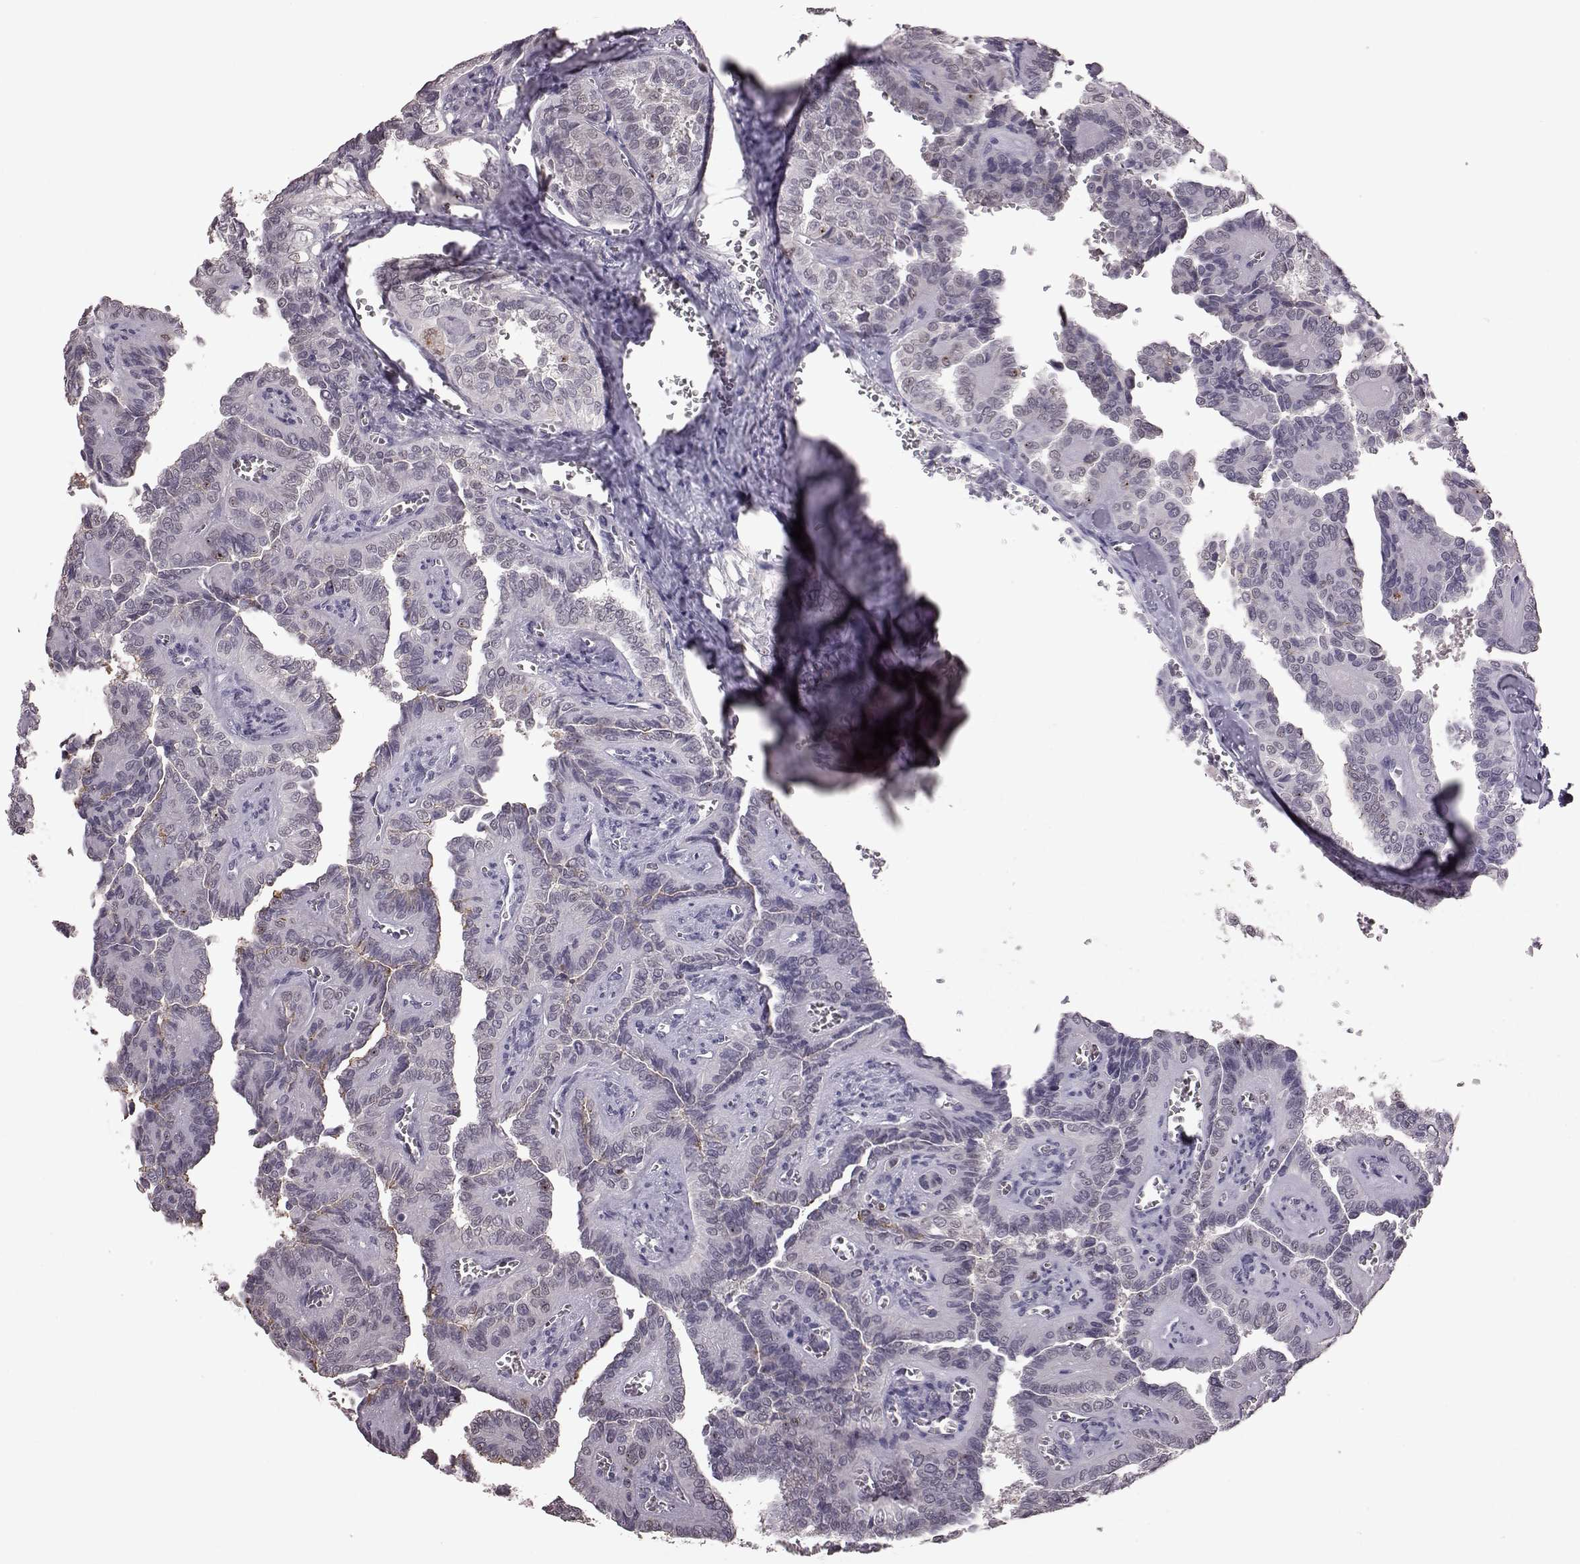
{"staining": {"intensity": "negative", "quantity": "none", "location": "none"}, "tissue": "thyroid cancer", "cell_type": "Tumor cells", "image_type": "cancer", "snomed": [{"axis": "morphology", "description": "Papillary adenocarcinoma, NOS"}, {"axis": "topography", "description": "Thyroid gland"}], "caption": "This is an immunohistochemistry micrograph of papillary adenocarcinoma (thyroid). There is no positivity in tumor cells.", "gene": "TSKS", "patient": {"sex": "female", "age": 41}}